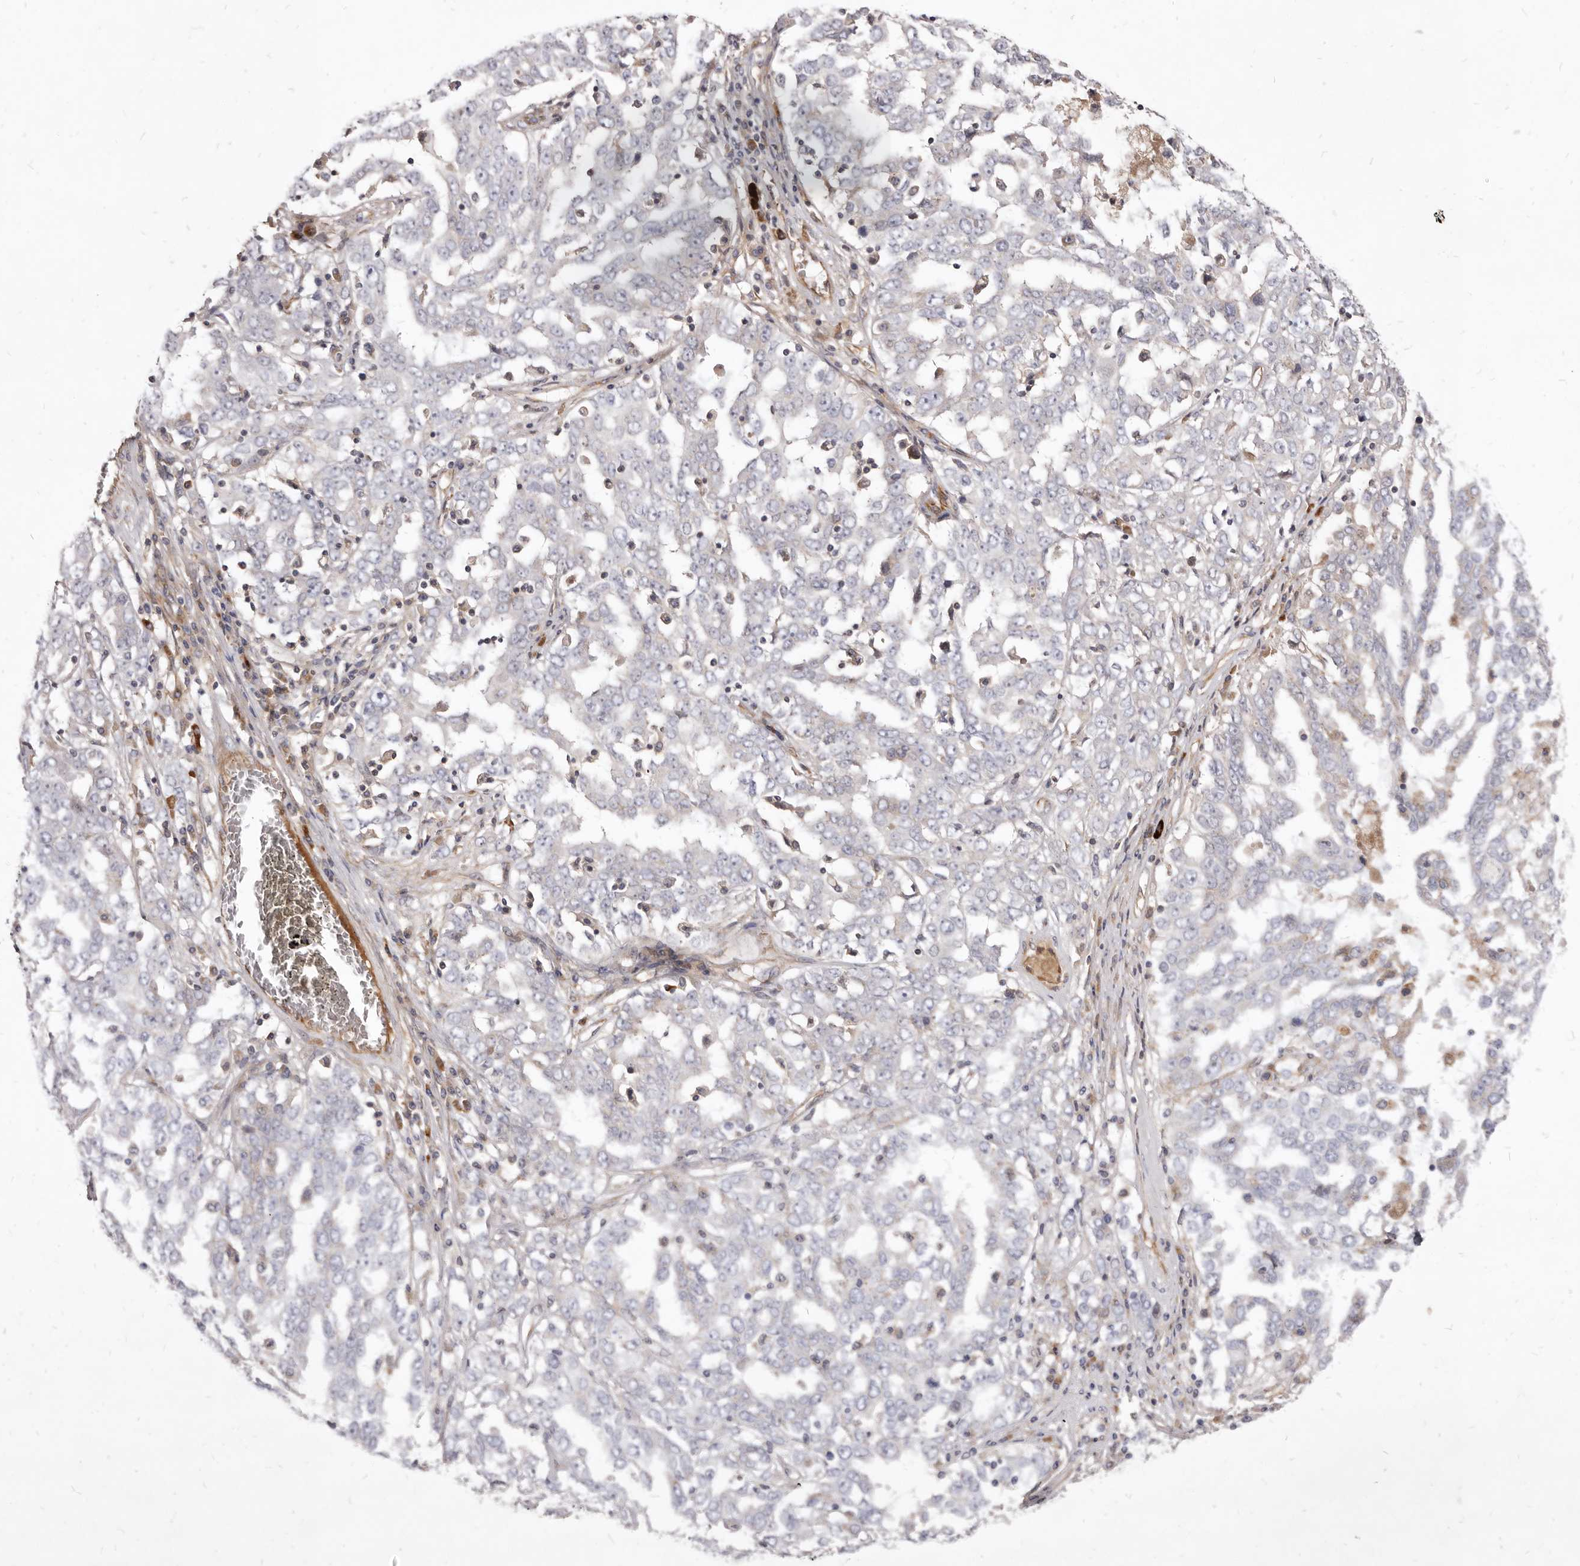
{"staining": {"intensity": "negative", "quantity": "none", "location": "none"}, "tissue": "ovarian cancer", "cell_type": "Tumor cells", "image_type": "cancer", "snomed": [{"axis": "morphology", "description": "Carcinoma, endometroid"}, {"axis": "topography", "description": "Ovary"}], "caption": "Tumor cells show no significant positivity in ovarian cancer.", "gene": "FAS", "patient": {"sex": "female", "age": 62}}